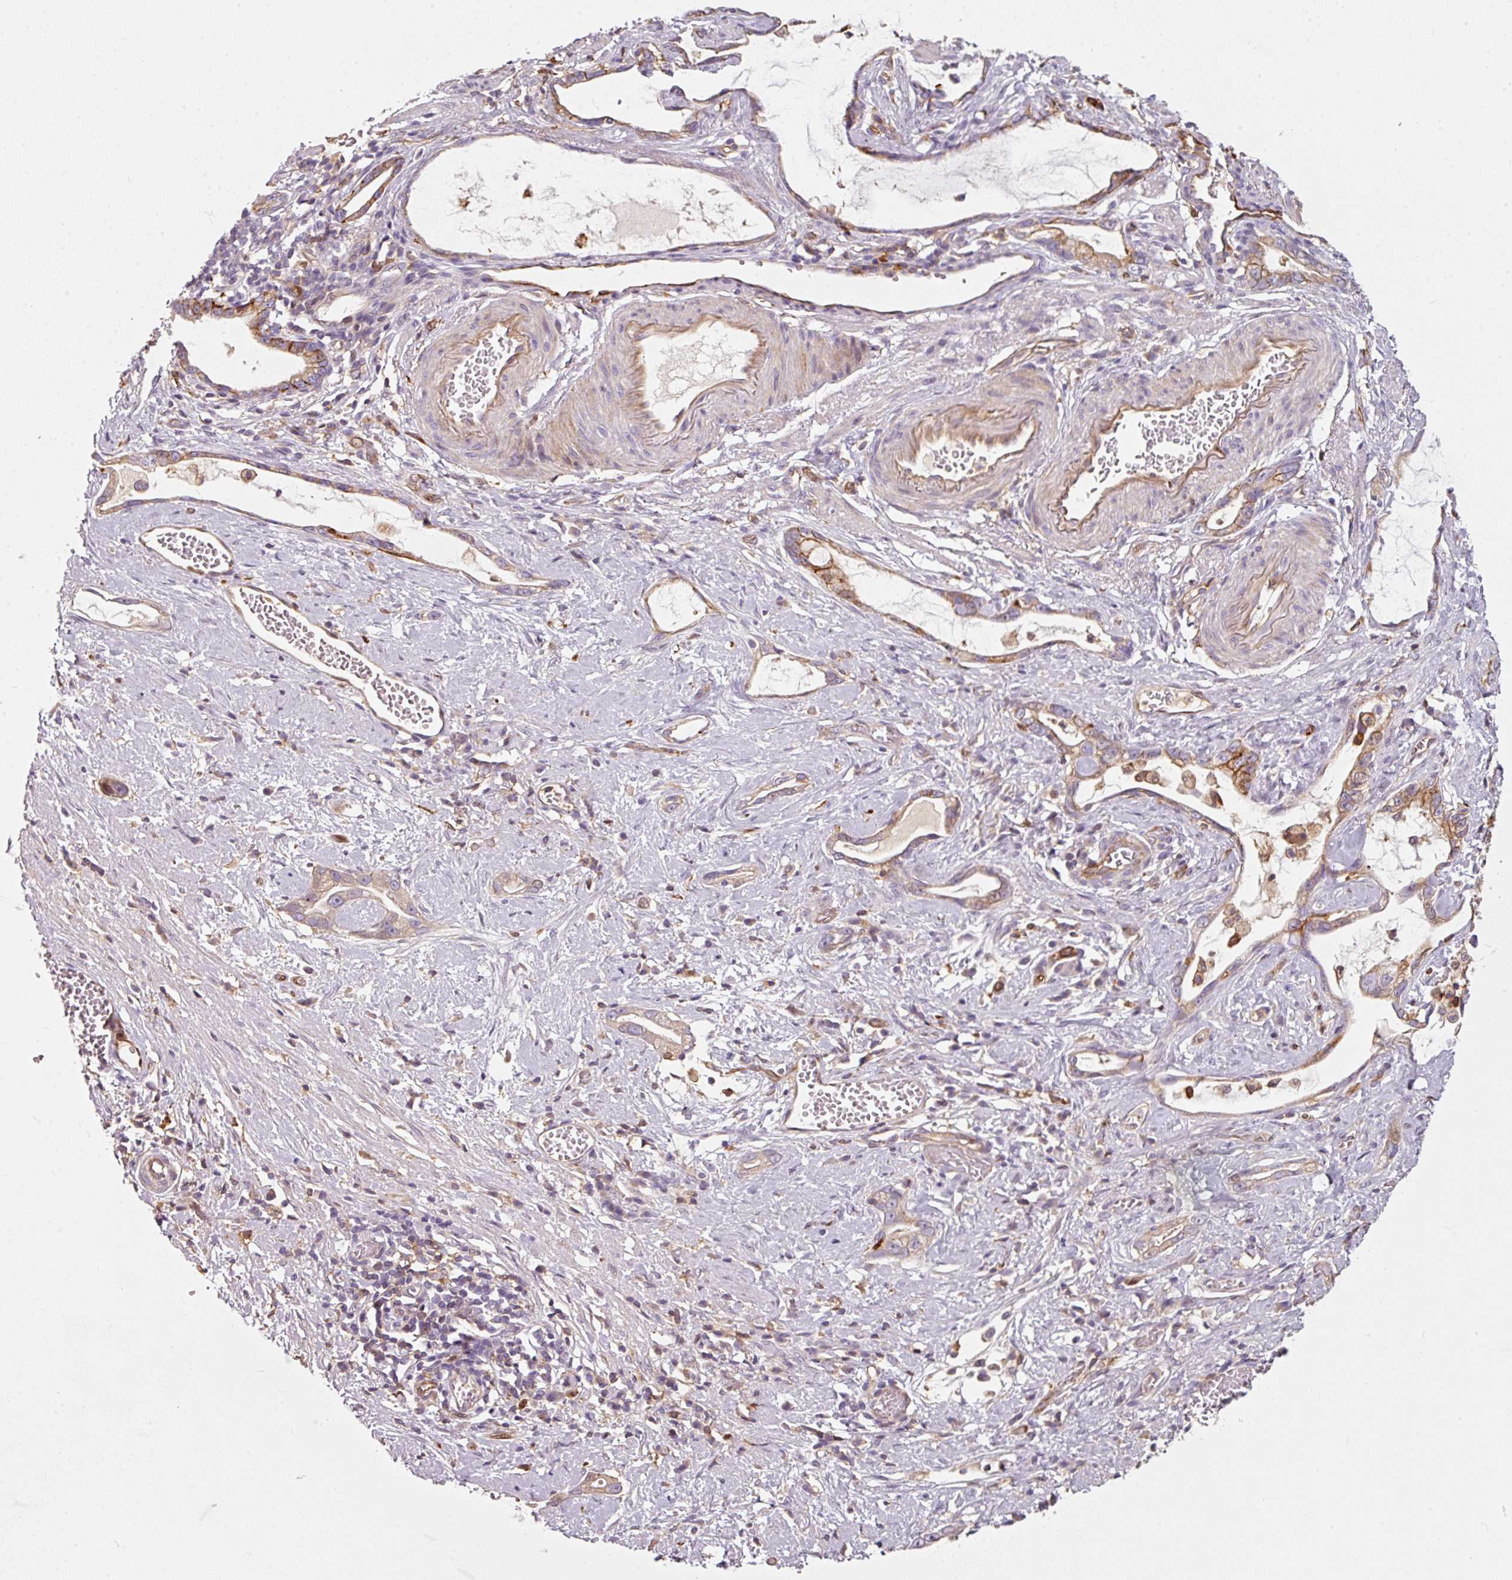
{"staining": {"intensity": "moderate", "quantity": "25%-75%", "location": "cytoplasmic/membranous"}, "tissue": "stomach cancer", "cell_type": "Tumor cells", "image_type": "cancer", "snomed": [{"axis": "morphology", "description": "Adenocarcinoma, NOS"}, {"axis": "topography", "description": "Stomach"}], "caption": "The histopathology image displays staining of stomach cancer (adenocarcinoma), revealing moderate cytoplasmic/membranous protein expression (brown color) within tumor cells.", "gene": "IQGAP2", "patient": {"sex": "male", "age": 55}}